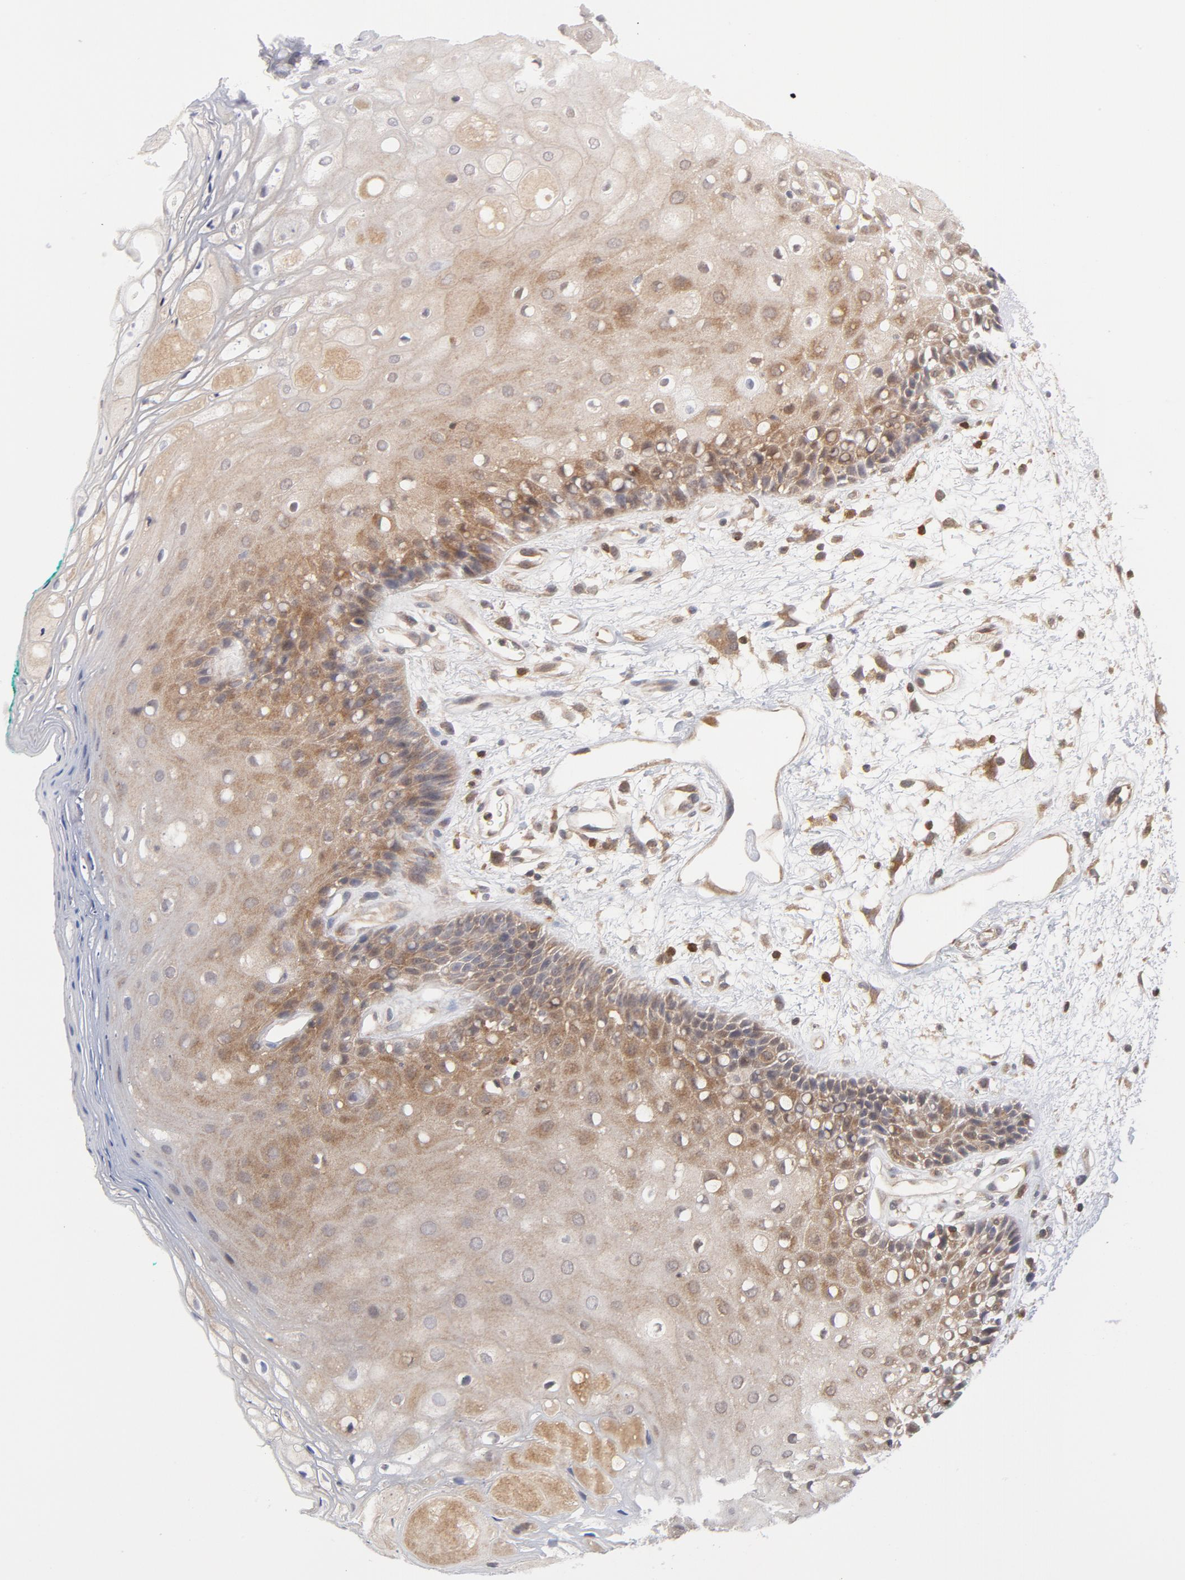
{"staining": {"intensity": "weak", "quantity": "25%-75%", "location": "cytoplasmic/membranous"}, "tissue": "oral mucosa", "cell_type": "Squamous epithelial cells", "image_type": "normal", "snomed": [{"axis": "morphology", "description": "Normal tissue, NOS"}, {"axis": "morphology", "description": "Squamous cell carcinoma, NOS"}, {"axis": "topography", "description": "Skeletal muscle"}, {"axis": "topography", "description": "Oral tissue"}, {"axis": "topography", "description": "Head-Neck"}], "caption": "Protein analysis of benign oral mucosa displays weak cytoplasmic/membranous positivity in about 25%-75% of squamous epithelial cells.", "gene": "TRADD", "patient": {"sex": "female", "age": 84}}